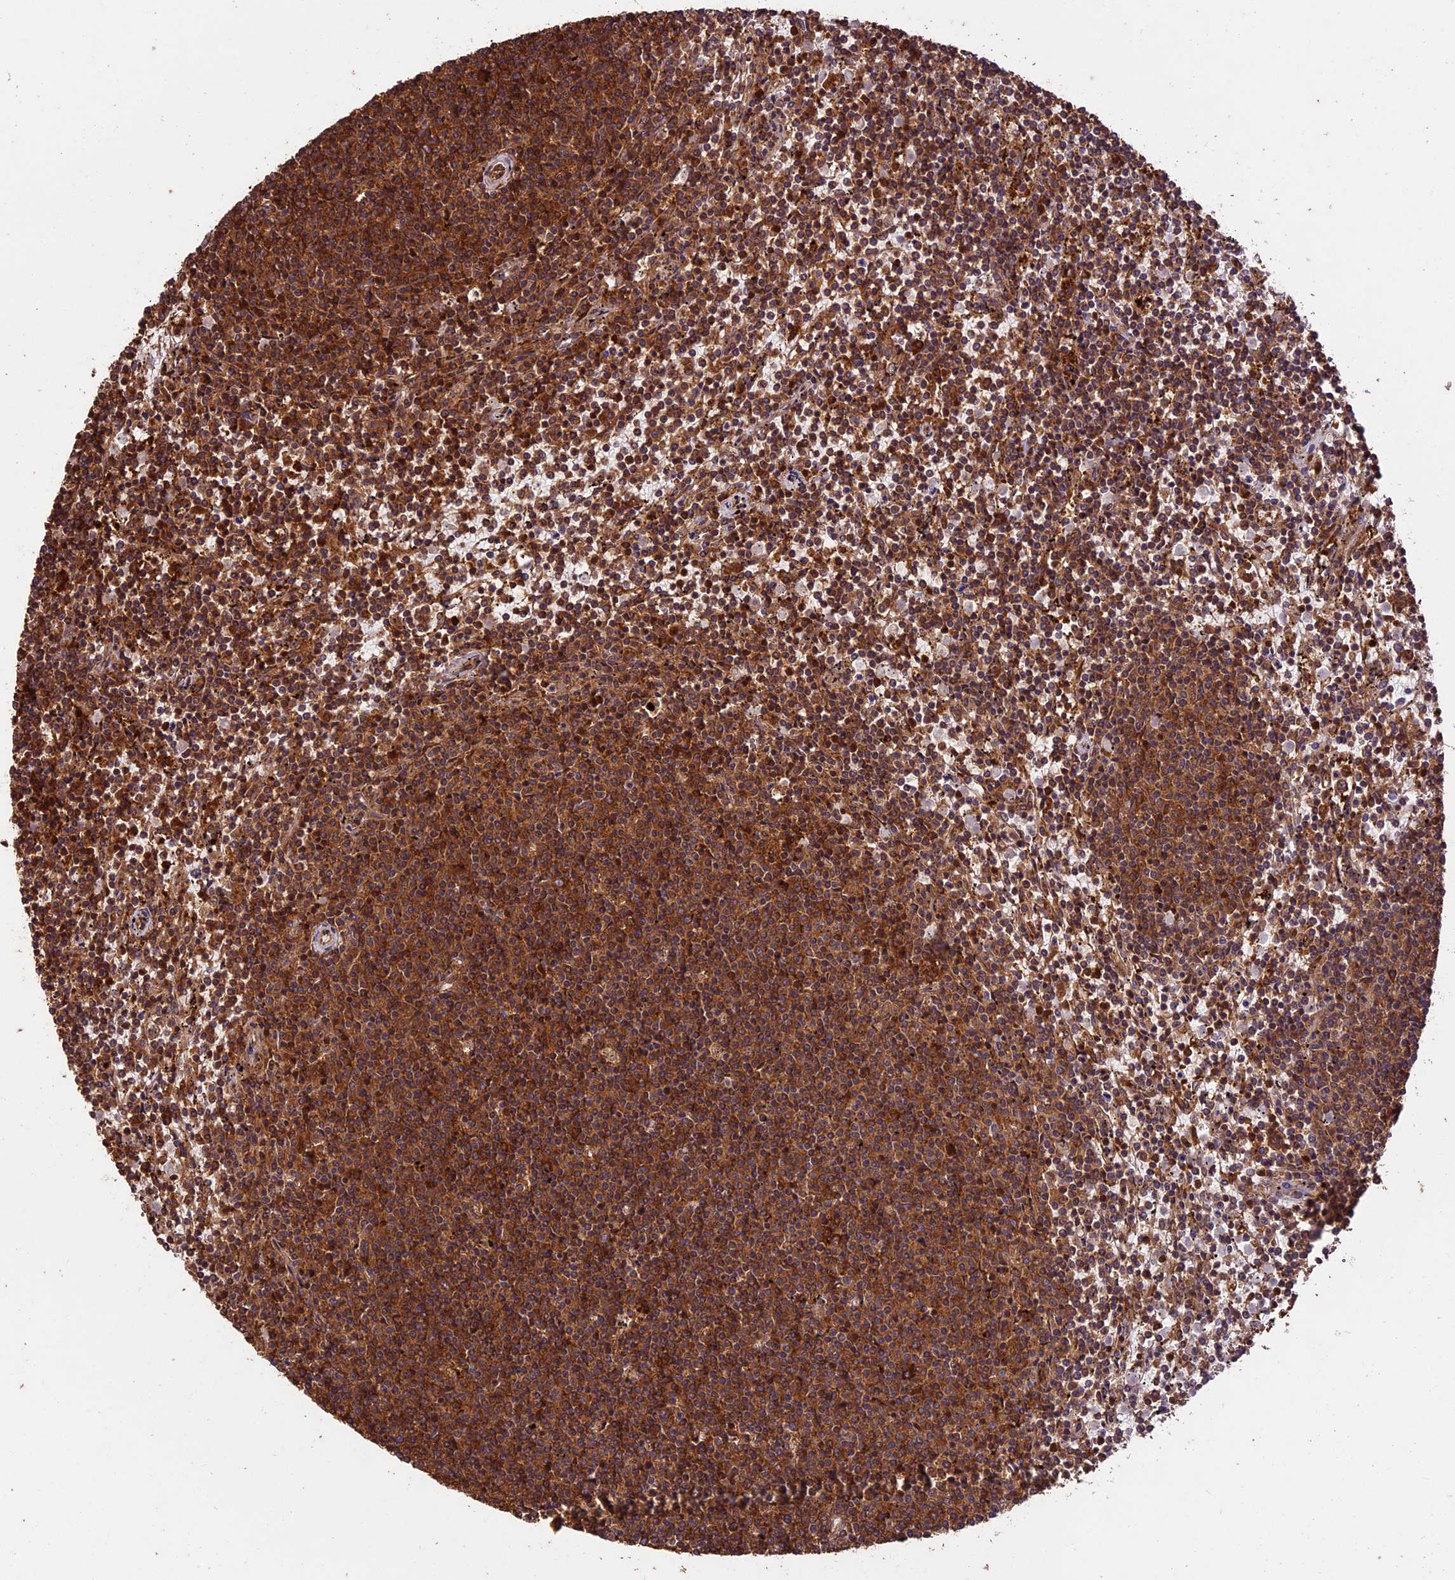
{"staining": {"intensity": "strong", "quantity": ">75%", "location": "cytoplasmic/membranous"}, "tissue": "lymphoma", "cell_type": "Tumor cells", "image_type": "cancer", "snomed": [{"axis": "morphology", "description": "Malignant lymphoma, non-Hodgkin's type, Low grade"}, {"axis": "topography", "description": "Spleen"}], "caption": "Lymphoma stained with immunohistochemistry (IHC) reveals strong cytoplasmic/membranous staining in approximately >75% of tumor cells.", "gene": "KARS1", "patient": {"sex": "female", "age": 50}}